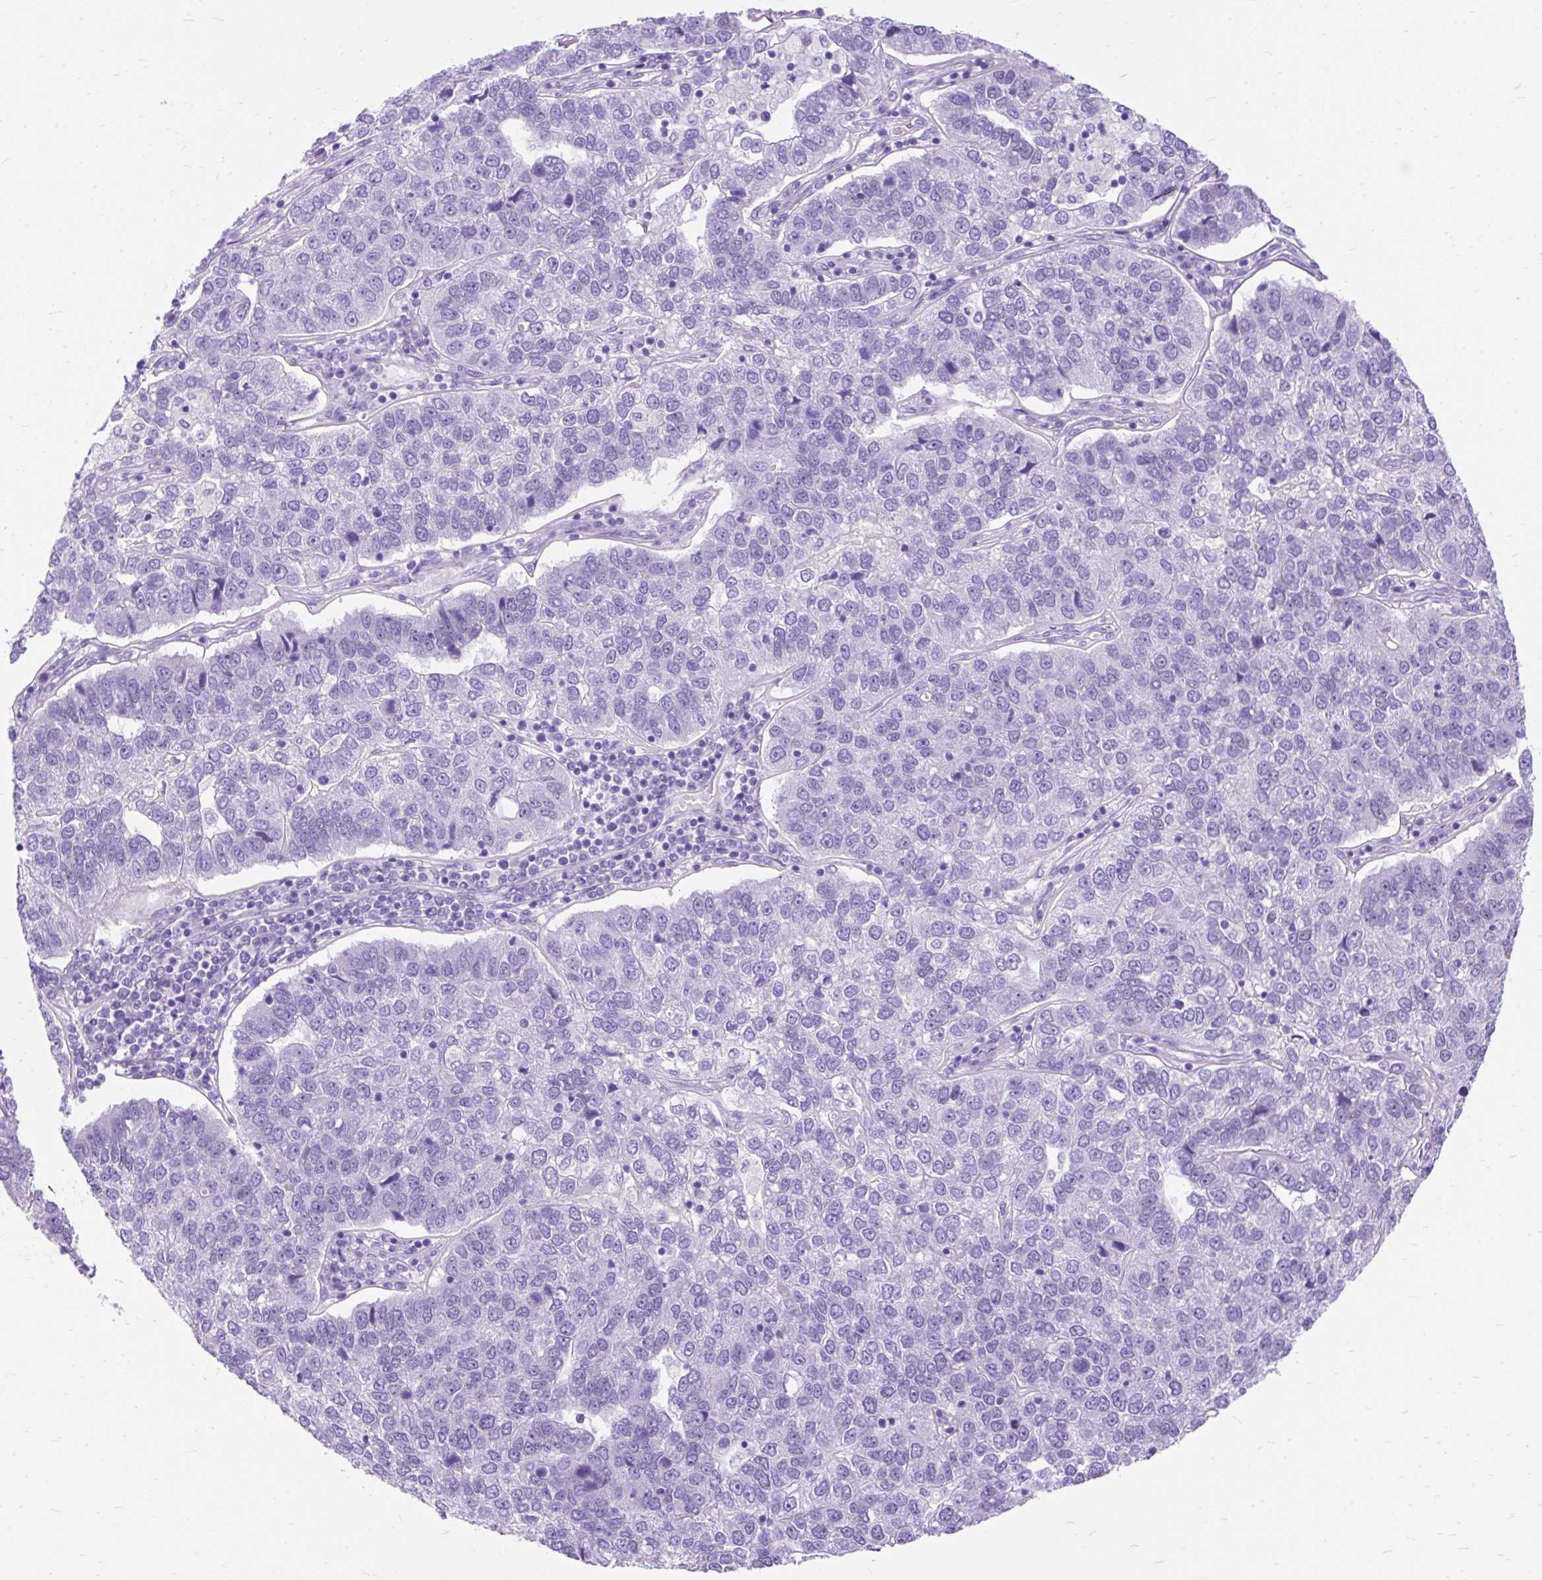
{"staining": {"intensity": "negative", "quantity": "none", "location": "none"}, "tissue": "pancreatic cancer", "cell_type": "Tumor cells", "image_type": "cancer", "snomed": [{"axis": "morphology", "description": "Adenocarcinoma, NOS"}, {"axis": "topography", "description": "Pancreas"}], "caption": "The micrograph exhibits no staining of tumor cells in pancreatic cancer (adenocarcinoma).", "gene": "SCGB1A1", "patient": {"sex": "female", "age": 61}}